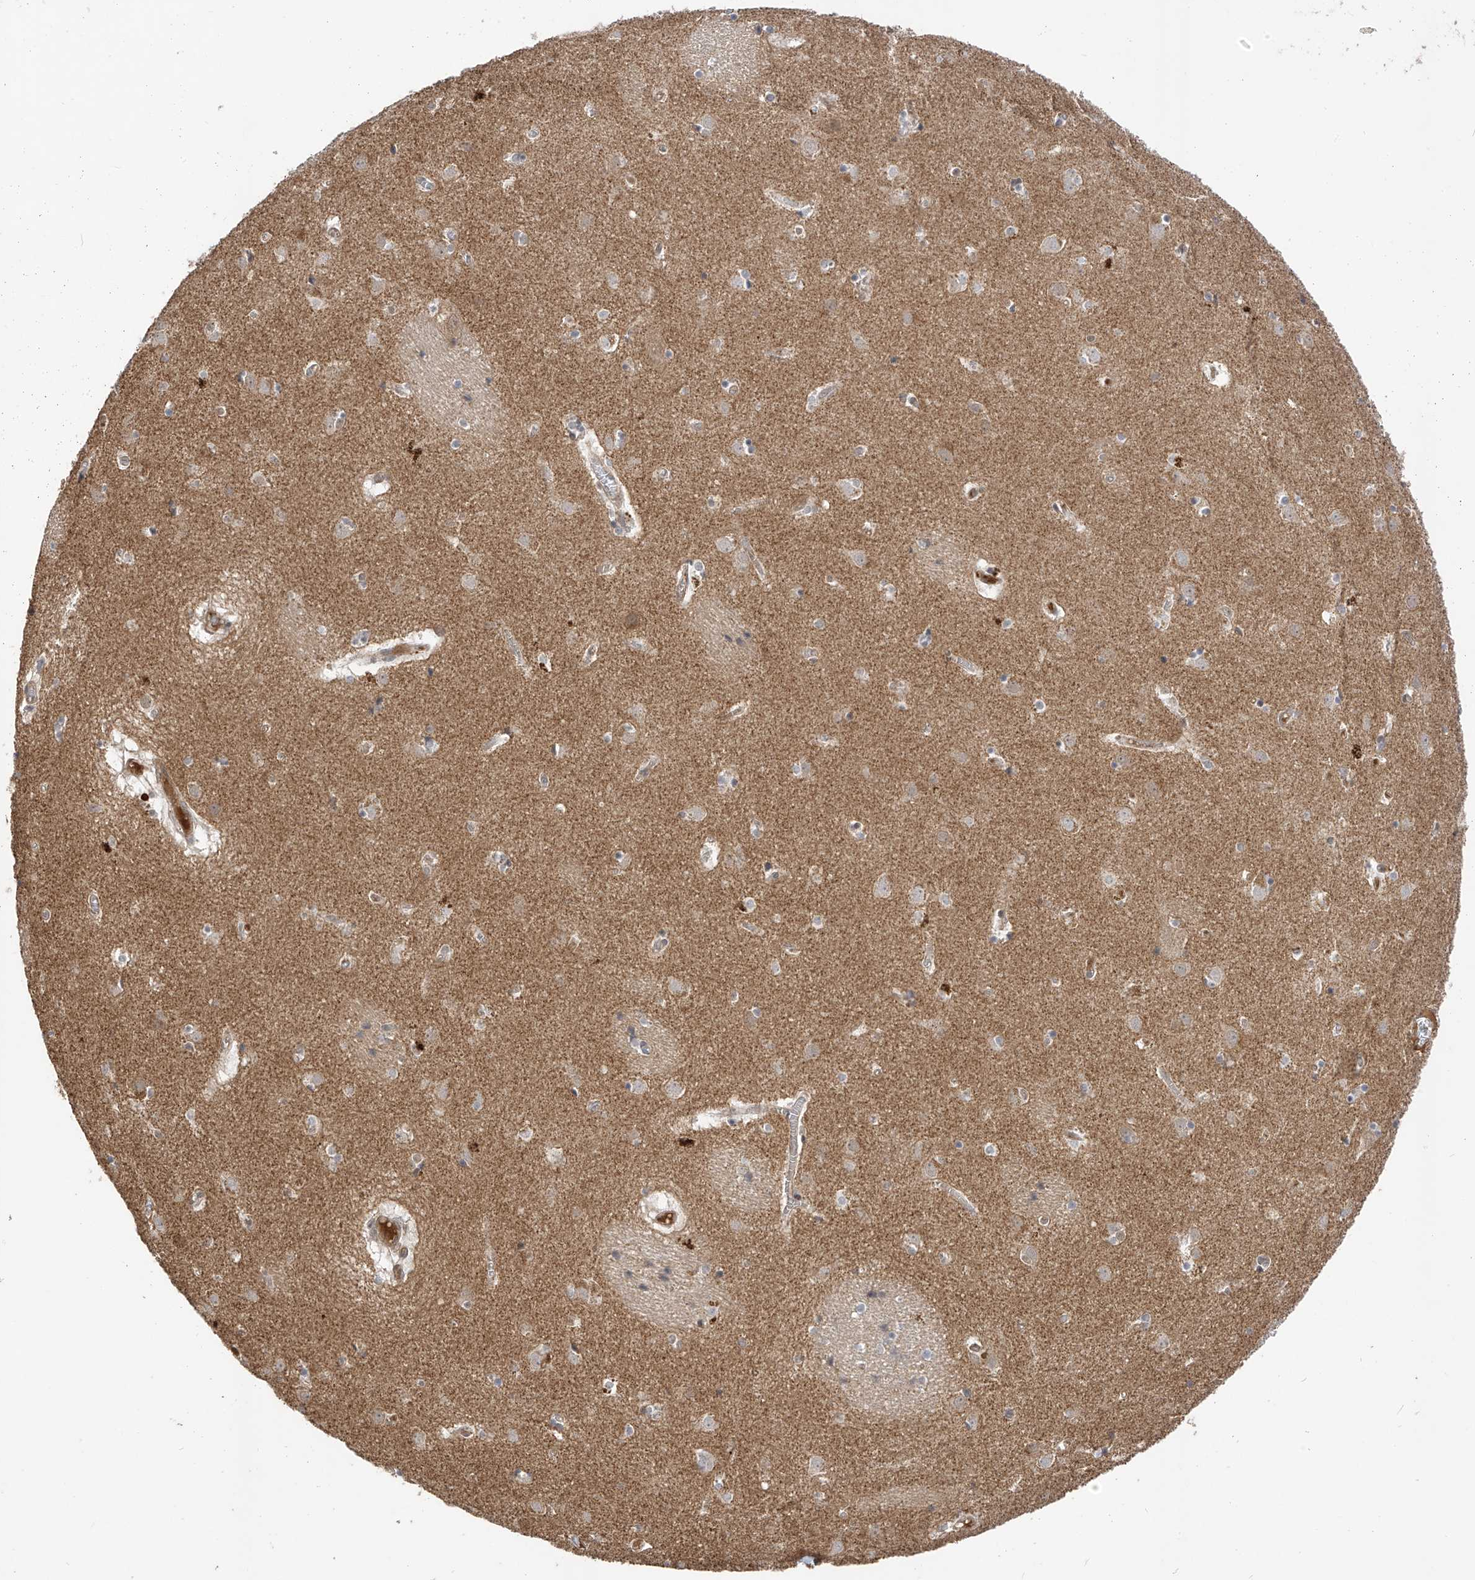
{"staining": {"intensity": "negative", "quantity": "none", "location": "none"}, "tissue": "caudate", "cell_type": "Glial cells", "image_type": "normal", "snomed": [{"axis": "morphology", "description": "Normal tissue, NOS"}, {"axis": "topography", "description": "Lateral ventricle wall"}], "caption": "The IHC photomicrograph has no significant expression in glial cells of caudate. (Brightfield microscopy of DAB IHC at high magnification).", "gene": "MRTFA", "patient": {"sex": "male", "age": 70}}